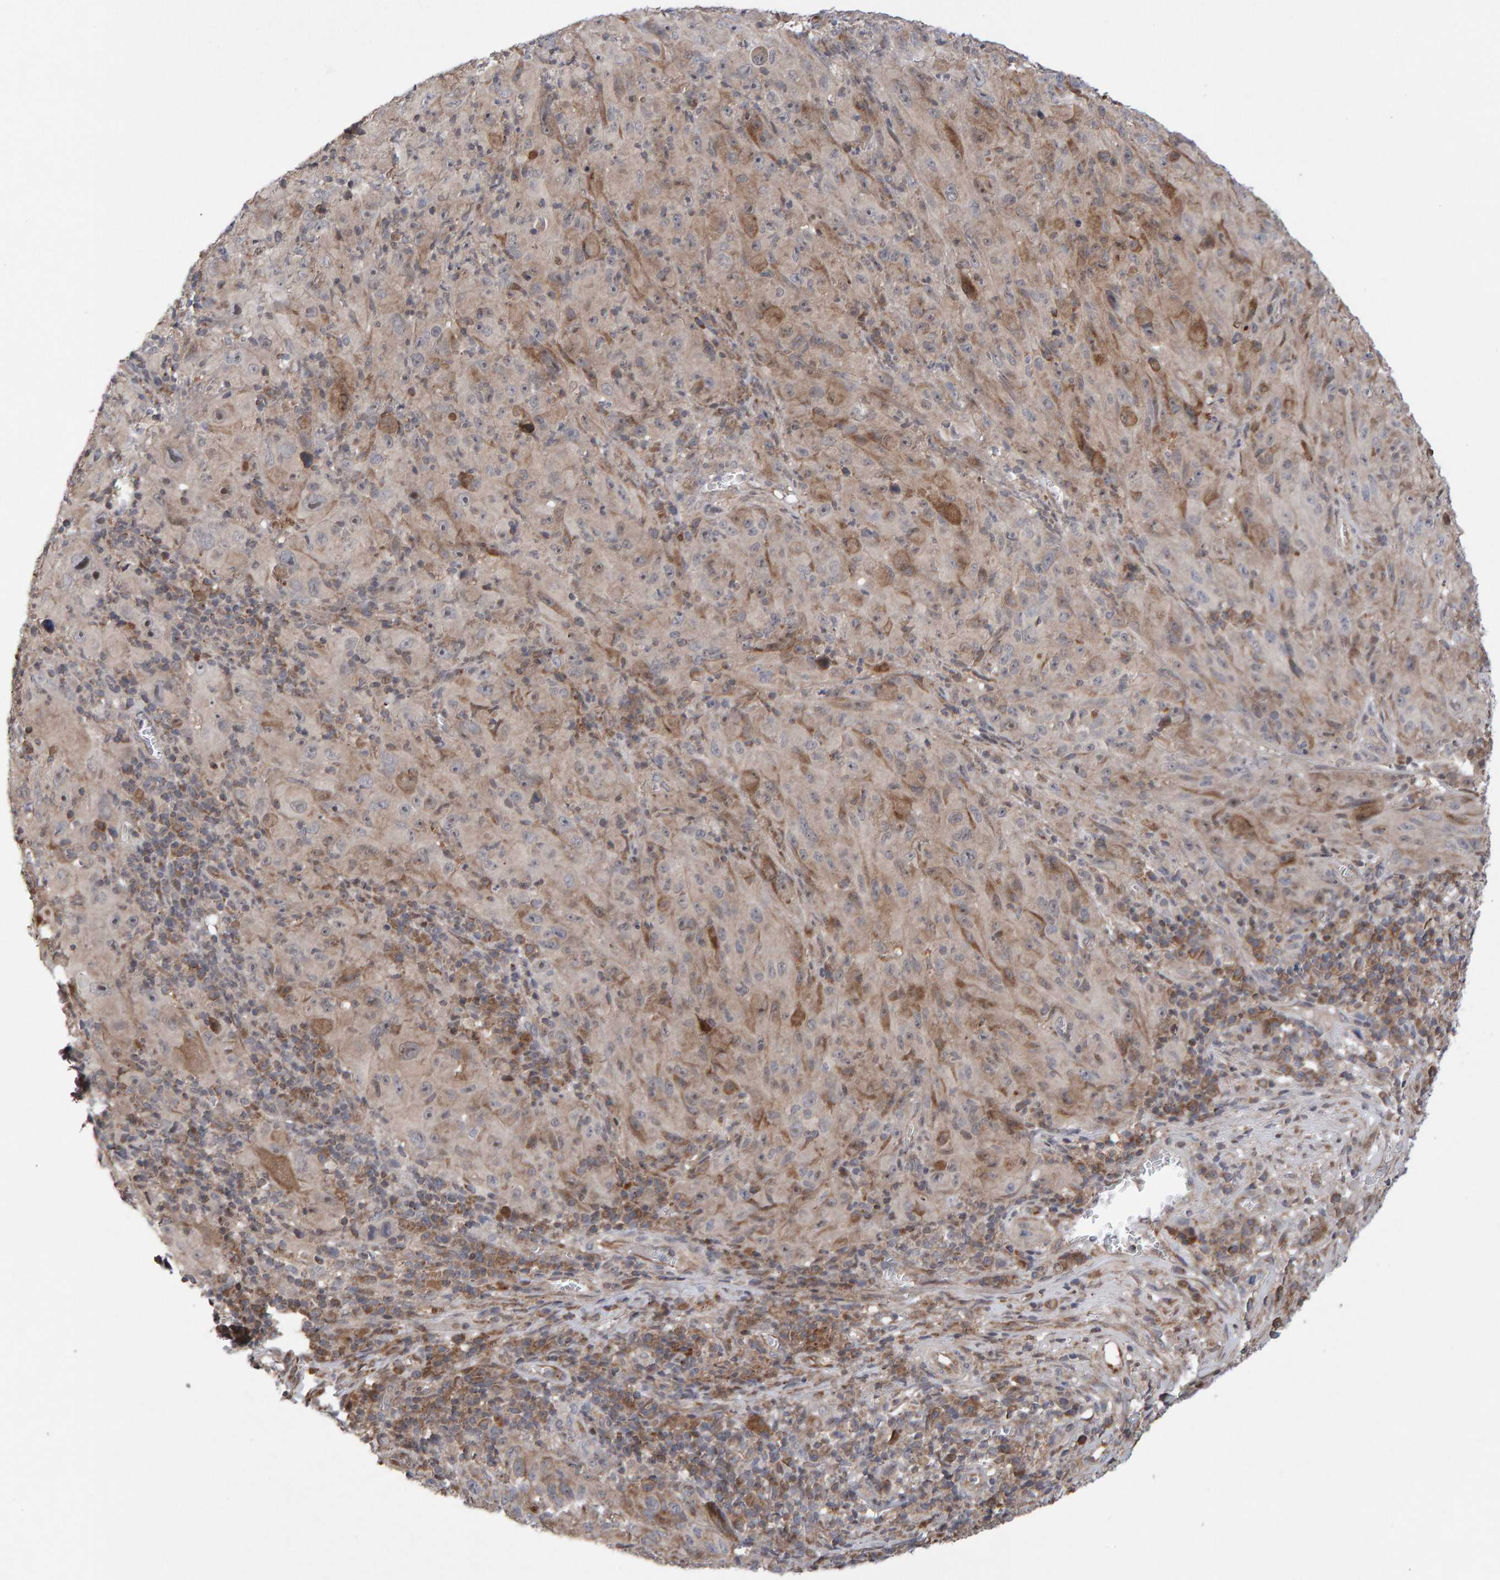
{"staining": {"intensity": "weak", "quantity": ">75%", "location": "cytoplasmic/membranous"}, "tissue": "melanoma", "cell_type": "Tumor cells", "image_type": "cancer", "snomed": [{"axis": "morphology", "description": "Malignant melanoma, NOS"}, {"axis": "topography", "description": "Skin of head"}], "caption": "Approximately >75% of tumor cells in human melanoma reveal weak cytoplasmic/membranous protein staining as visualized by brown immunohistochemical staining.", "gene": "PECR", "patient": {"sex": "male", "age": 96}}